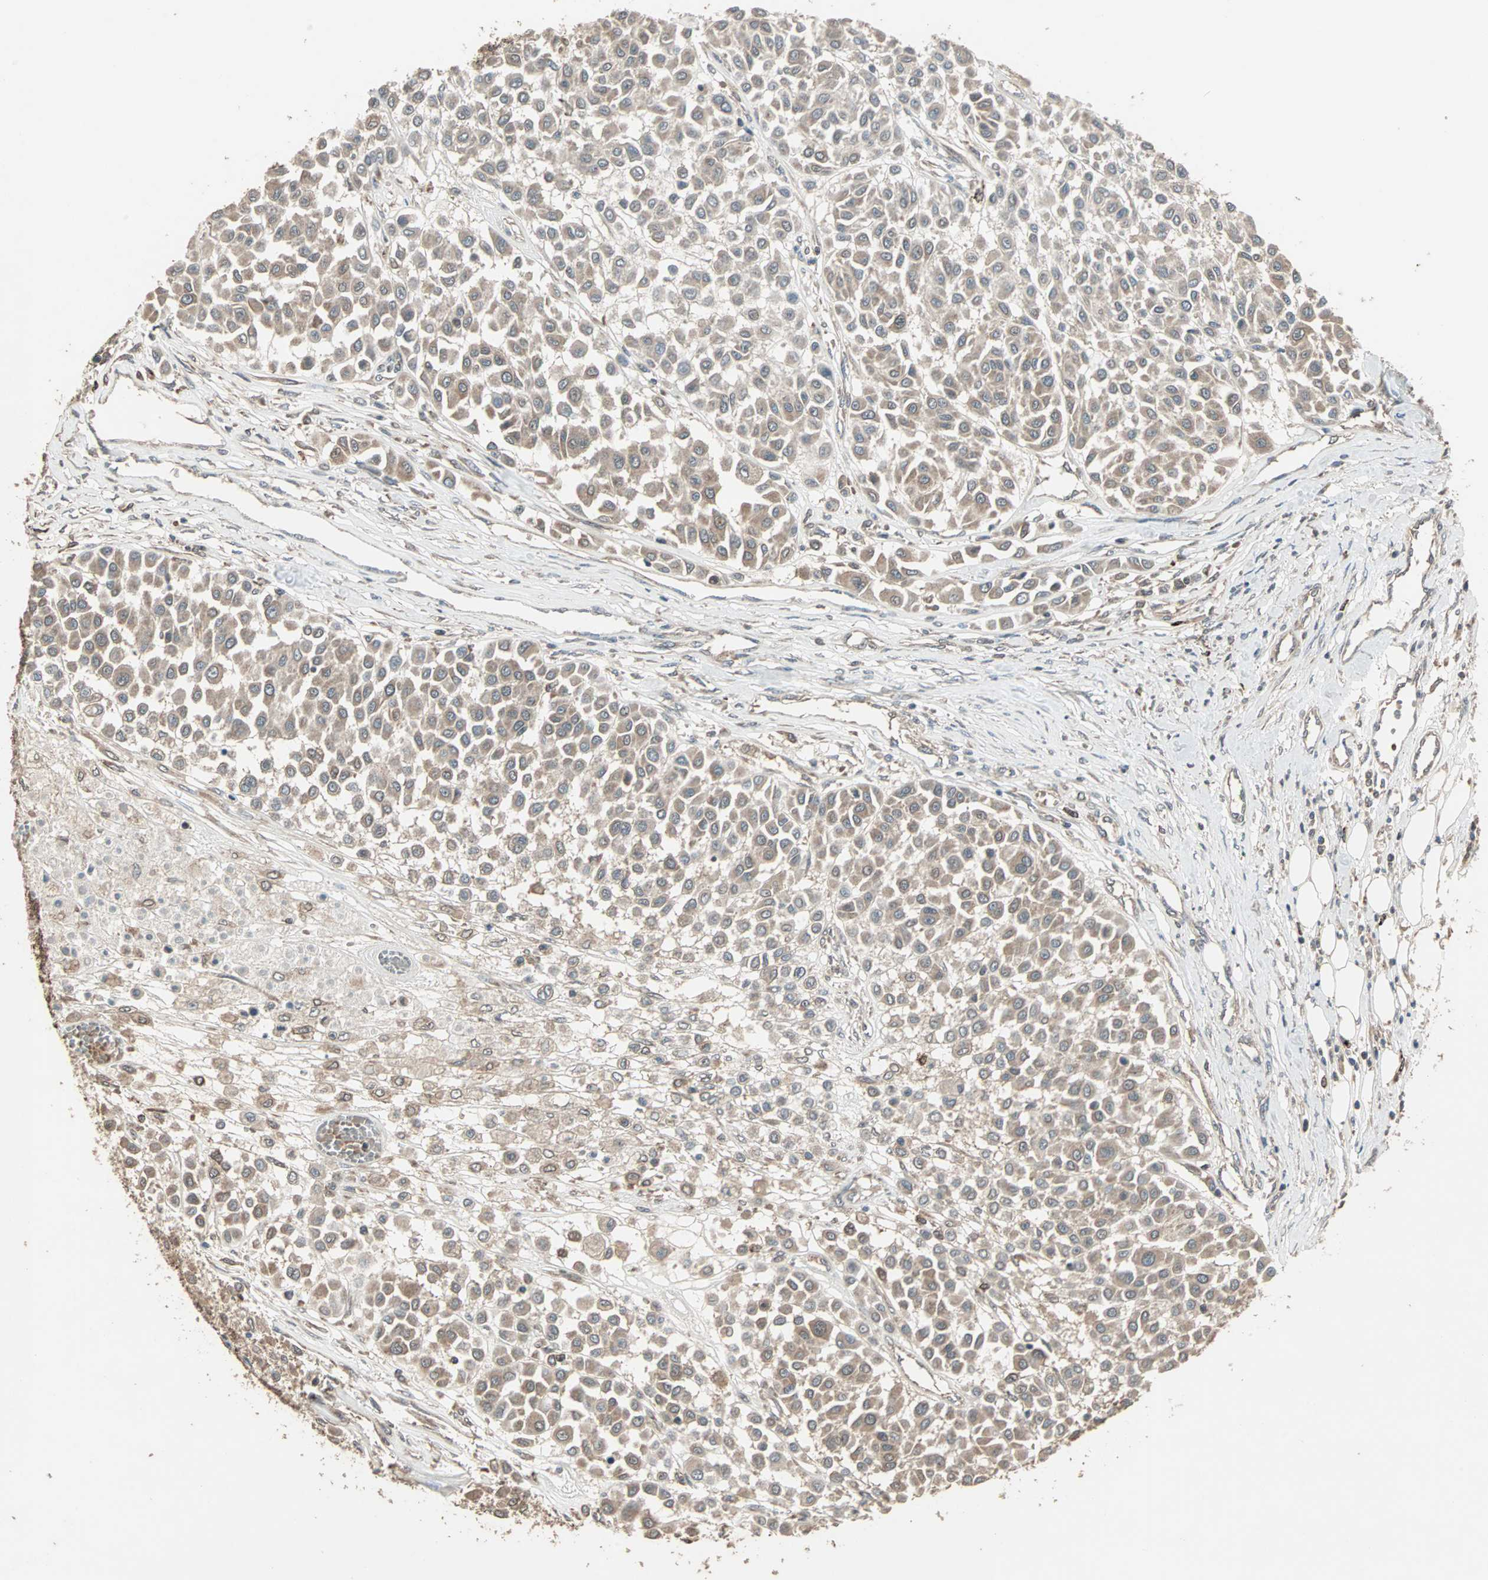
{"staining": {"intensity": "moderate", "quantity": ">75%", "location": "cytoplasmic/membranous"}, "tissue": "melanoma", "cell_type": "Tumor cells", "image_type": "cancer", "snomed": [{"axis": "morphology", "description": "Malignant melanoma, Metastatic site"}, {"axis": "topography", "description": "Soft tissue"}], "caption": "Melanoma tissue reveals moderate cytoplasmic/membranous positivity in approximately >75% of tumor cells The staining was performed using DAB (3,3'-diaminobenzidine) to visualize the protein expression in brown, while the nuclei were stained in blue with hematoxylin (Magnification: 20x).", "gene": "UBAC1", "patient": {"sex": "male", "age": 41}}